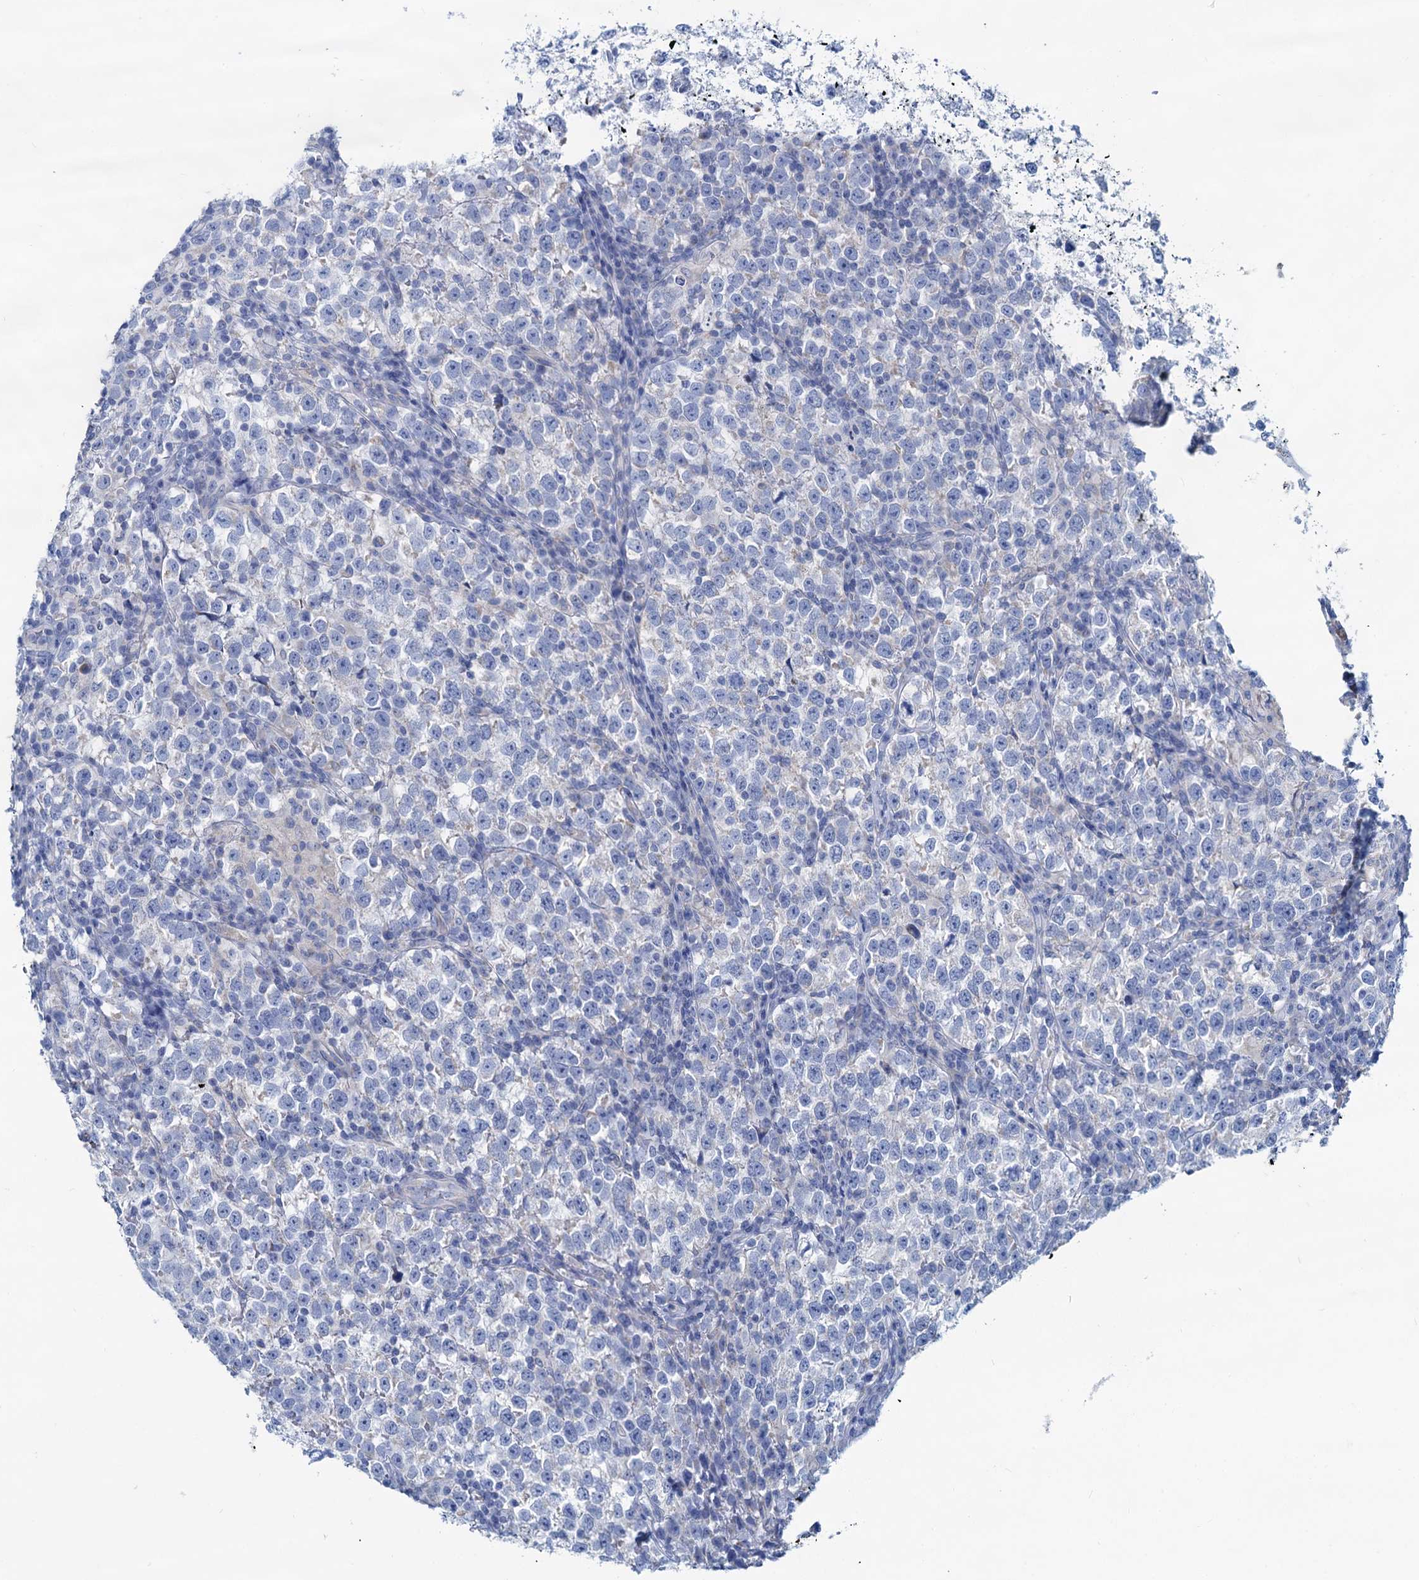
{"staining": {"intensity": "negative", "quantity": "none", "location": "none"}, "tissue": "testis cancer", "cell_type": "Tumor cells", "image_type": "cancer", "snomed": [{"axis": "morphology", "description": "Normal tissue, NOS"}, {"axis": "morphology", "description": "Seminoma, NOS"}, {"axis": "topography", "description": "Testis"}], "caption": "This is a histopathology image of immunohistochemistry staining of testis seminoma, which shows no staining in tumor cells.", "gene": "SLC1A3", "patient": {"sex": "male", "age": 43}}